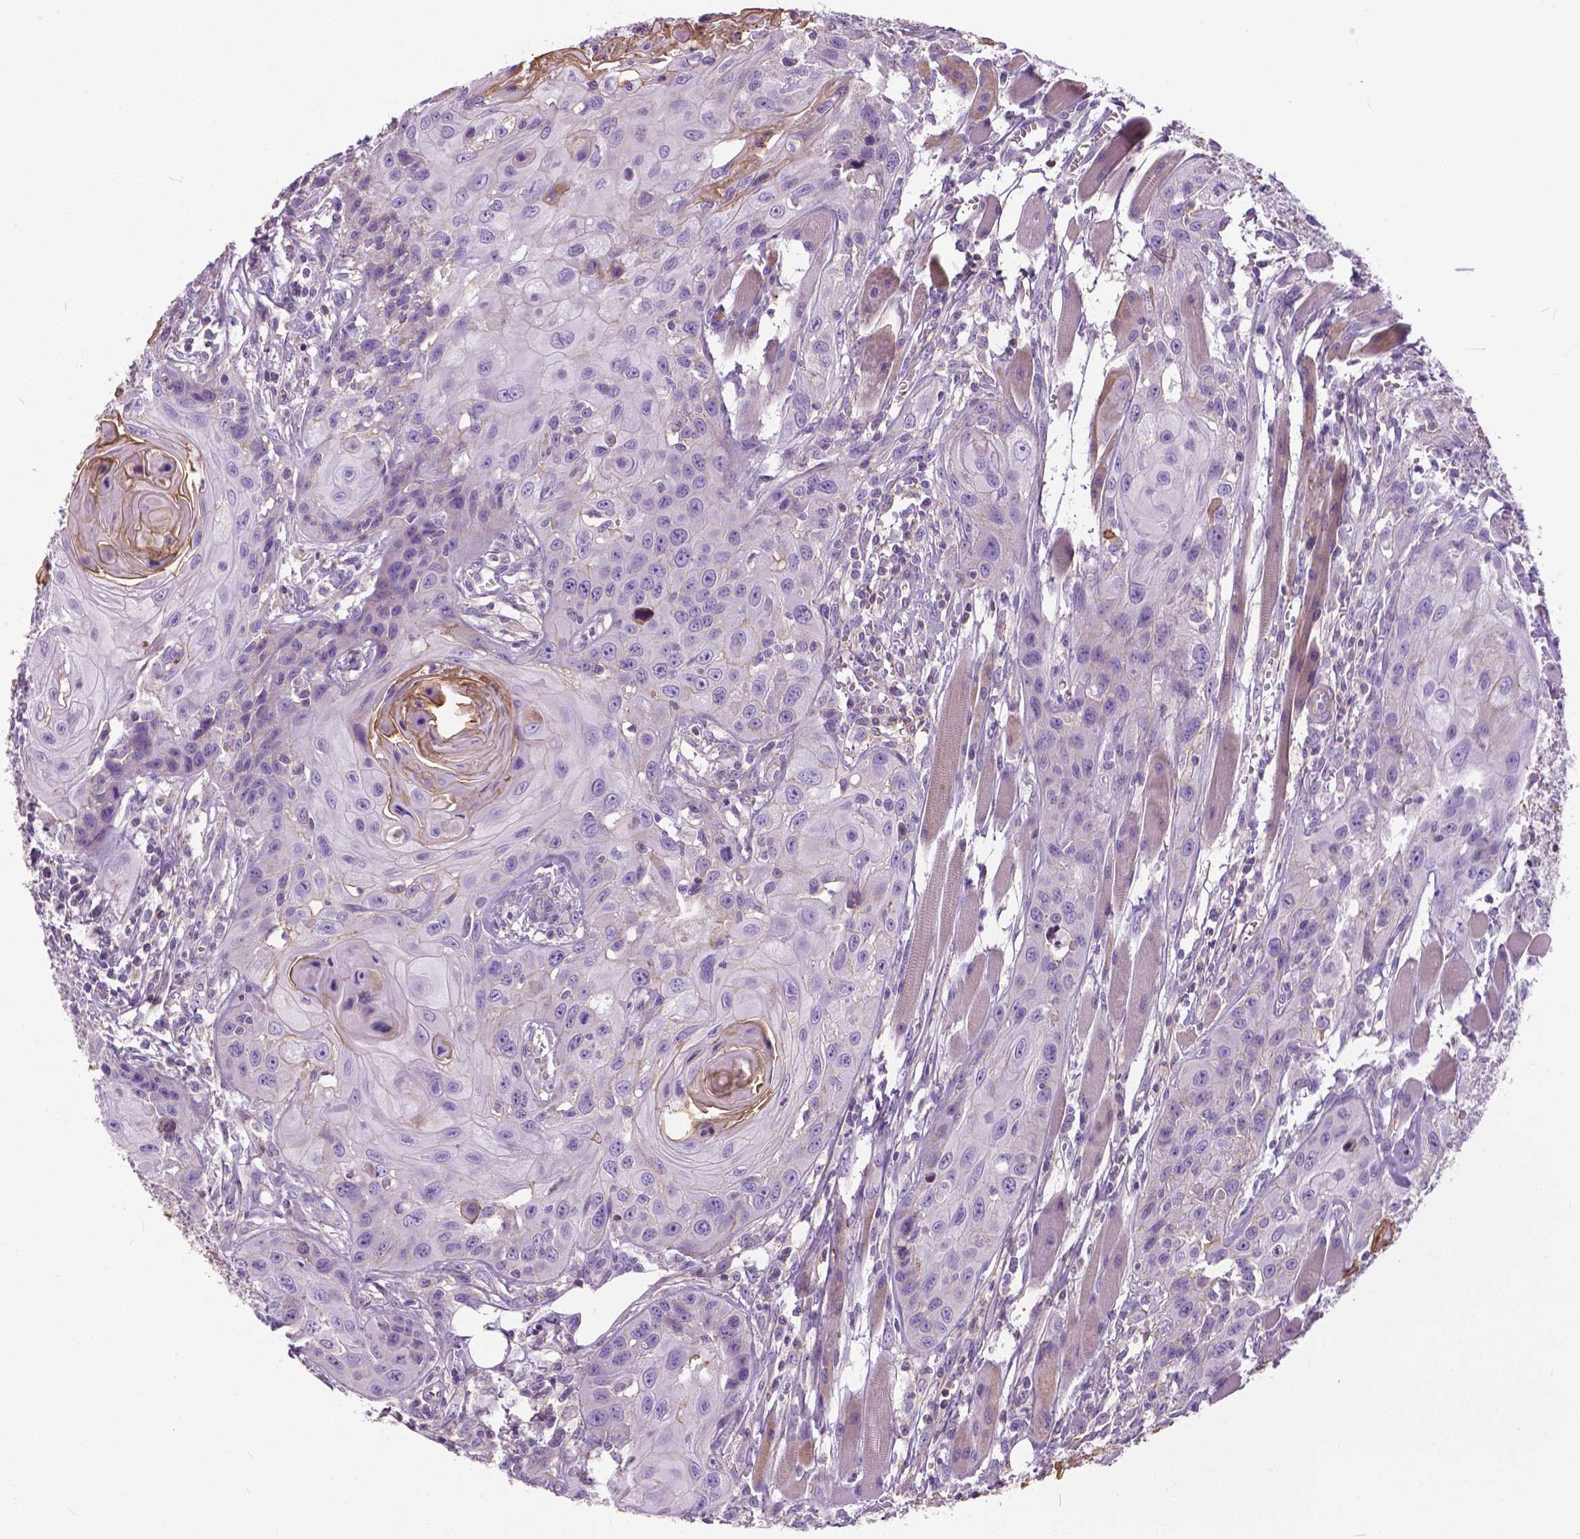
{"staining": {"intensity": "negative", "quantity": "none", "location": "none"}, "tissue": "head and neck cancer", "cell_type": "Tumor cells", "image_type": "cancer", "snomed": [{"axis": "morphology", "description": "Squamous cell carcinoma, NOS"}, {"axis": "topography", "description": "Oral tissue"}, {"axis": "topography", "description": "Head-Neck"}], "caption": "Histopathology image shows no significant protein positivity in tumor cells of head and neck squamous cell carcinoma.", "gene": "ANXA13", "patient": {"sex": "male", "age": 58}}